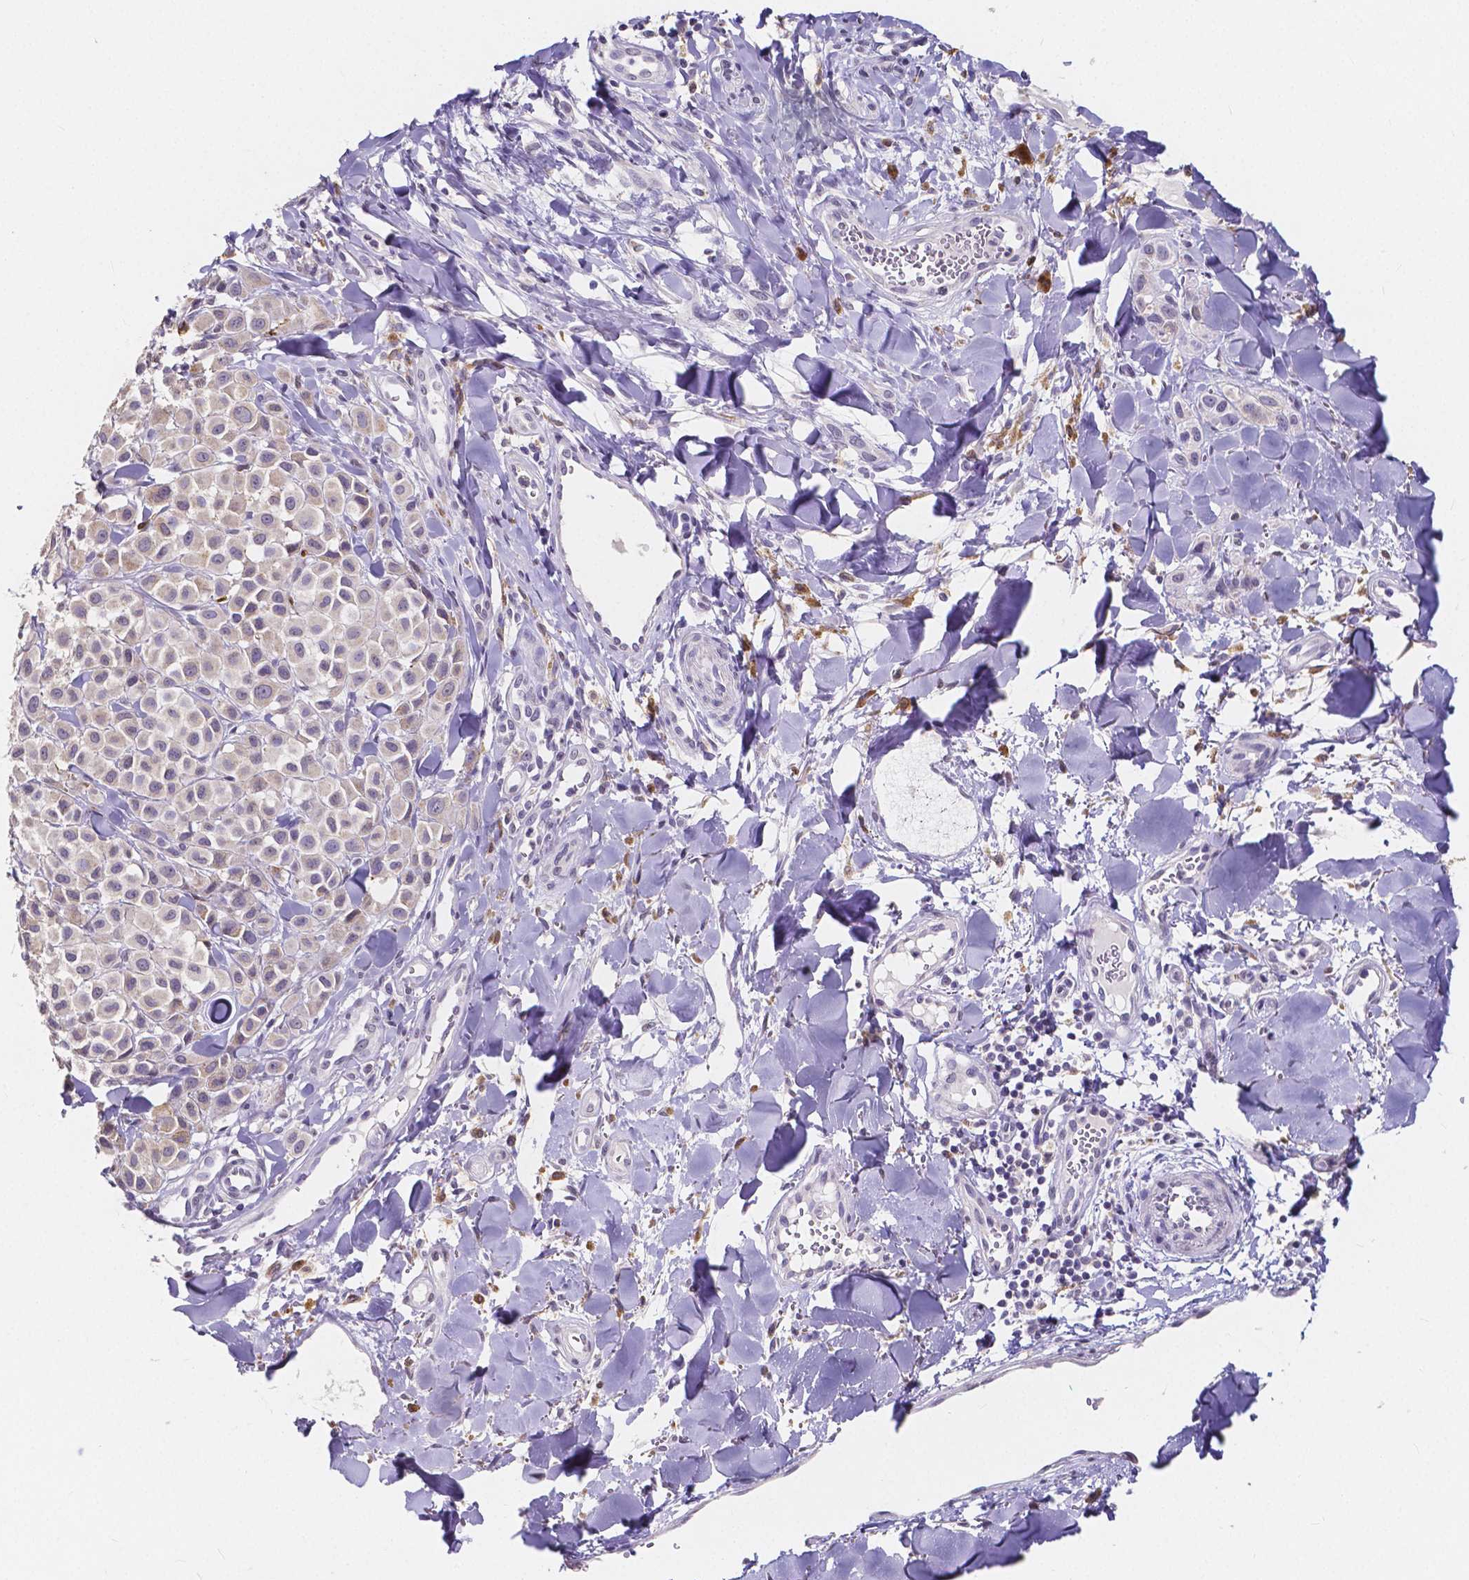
{"staining": {"intensity": "weak", "quantity": "<25%", "location": "cytoplasmic/membranous"}, "tissue": "melanoma", "cell_type": "Tumor cells", "image_type": "cancer", "snomed": [{"axis": "morphology", "description": "Malignant melanoma, NOS"}, {"axis": "topography", "description": "Skin"}], "caption": "Immunohistochemistry (IHC) of human malignant melanoma exhibits no positivity in tumor cells. (Stains: DAB (3,3'-diaminobenzidine) immunohistochemistry with hematoxylin counter stain, Microscopy: brightfield microscopy at high magnification).", "gene": "ACP5", "patient": {"sex": "male", "age": 77}}